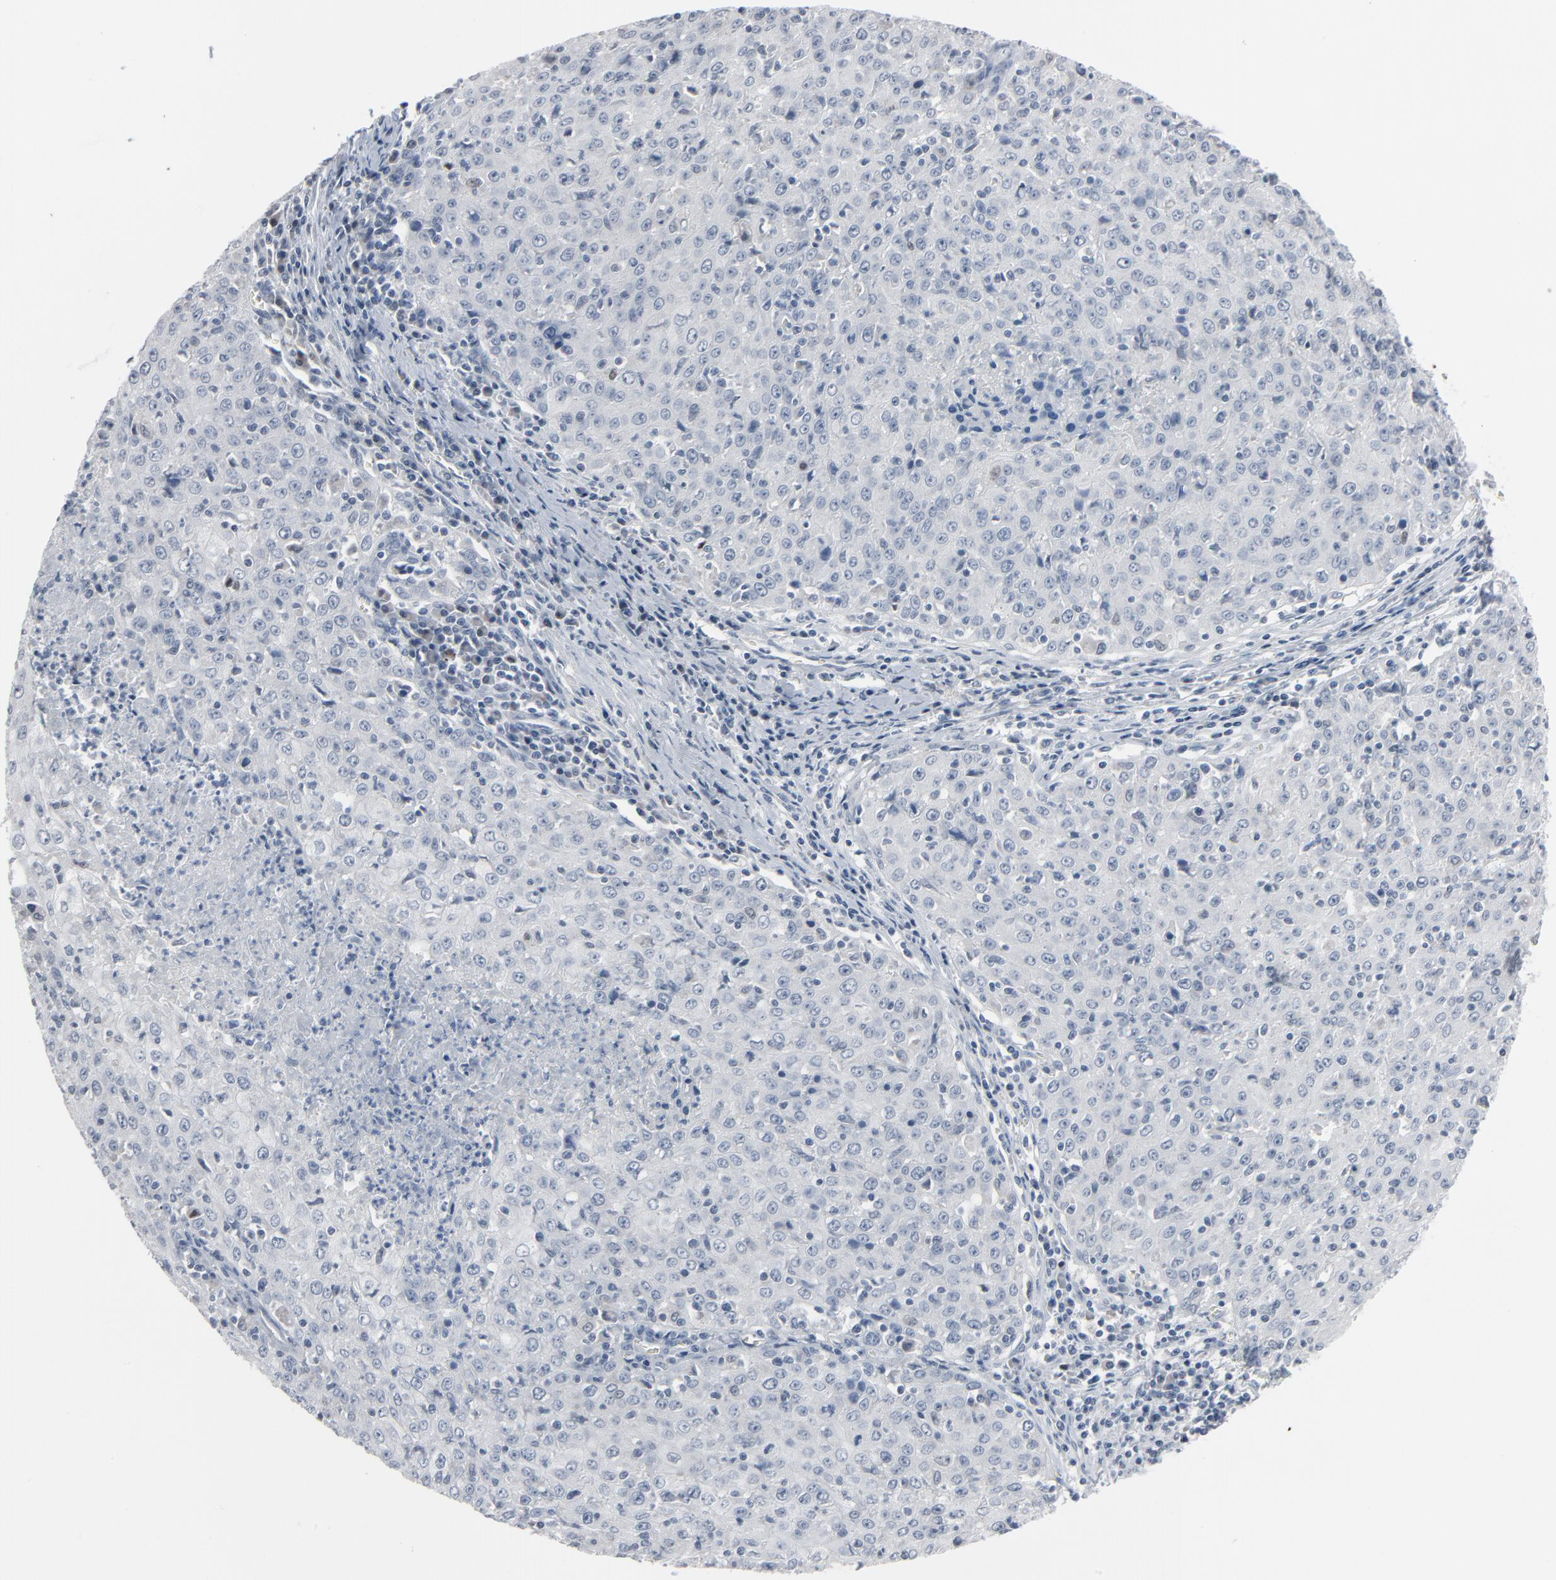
{"staining": {"intensity": "negative", "quantity": "none", "location": "none"}, "tissue": "cervical cancer", "cell_type": "Tumor cells", "image_type": "cancer", "snomed": [{"axis": "morphology", "description": "Squamous cell carcinoma, NOS"}, {"axis": "topography", "description": "Cervix"}], "caption": "An image of human cervical cancer is negative for staining in tumor cells. (DAB immunohistochemistry (IHC), high magnification).", "gene": "SAGE1", "patient": {"sex": "female", "age": 27}}